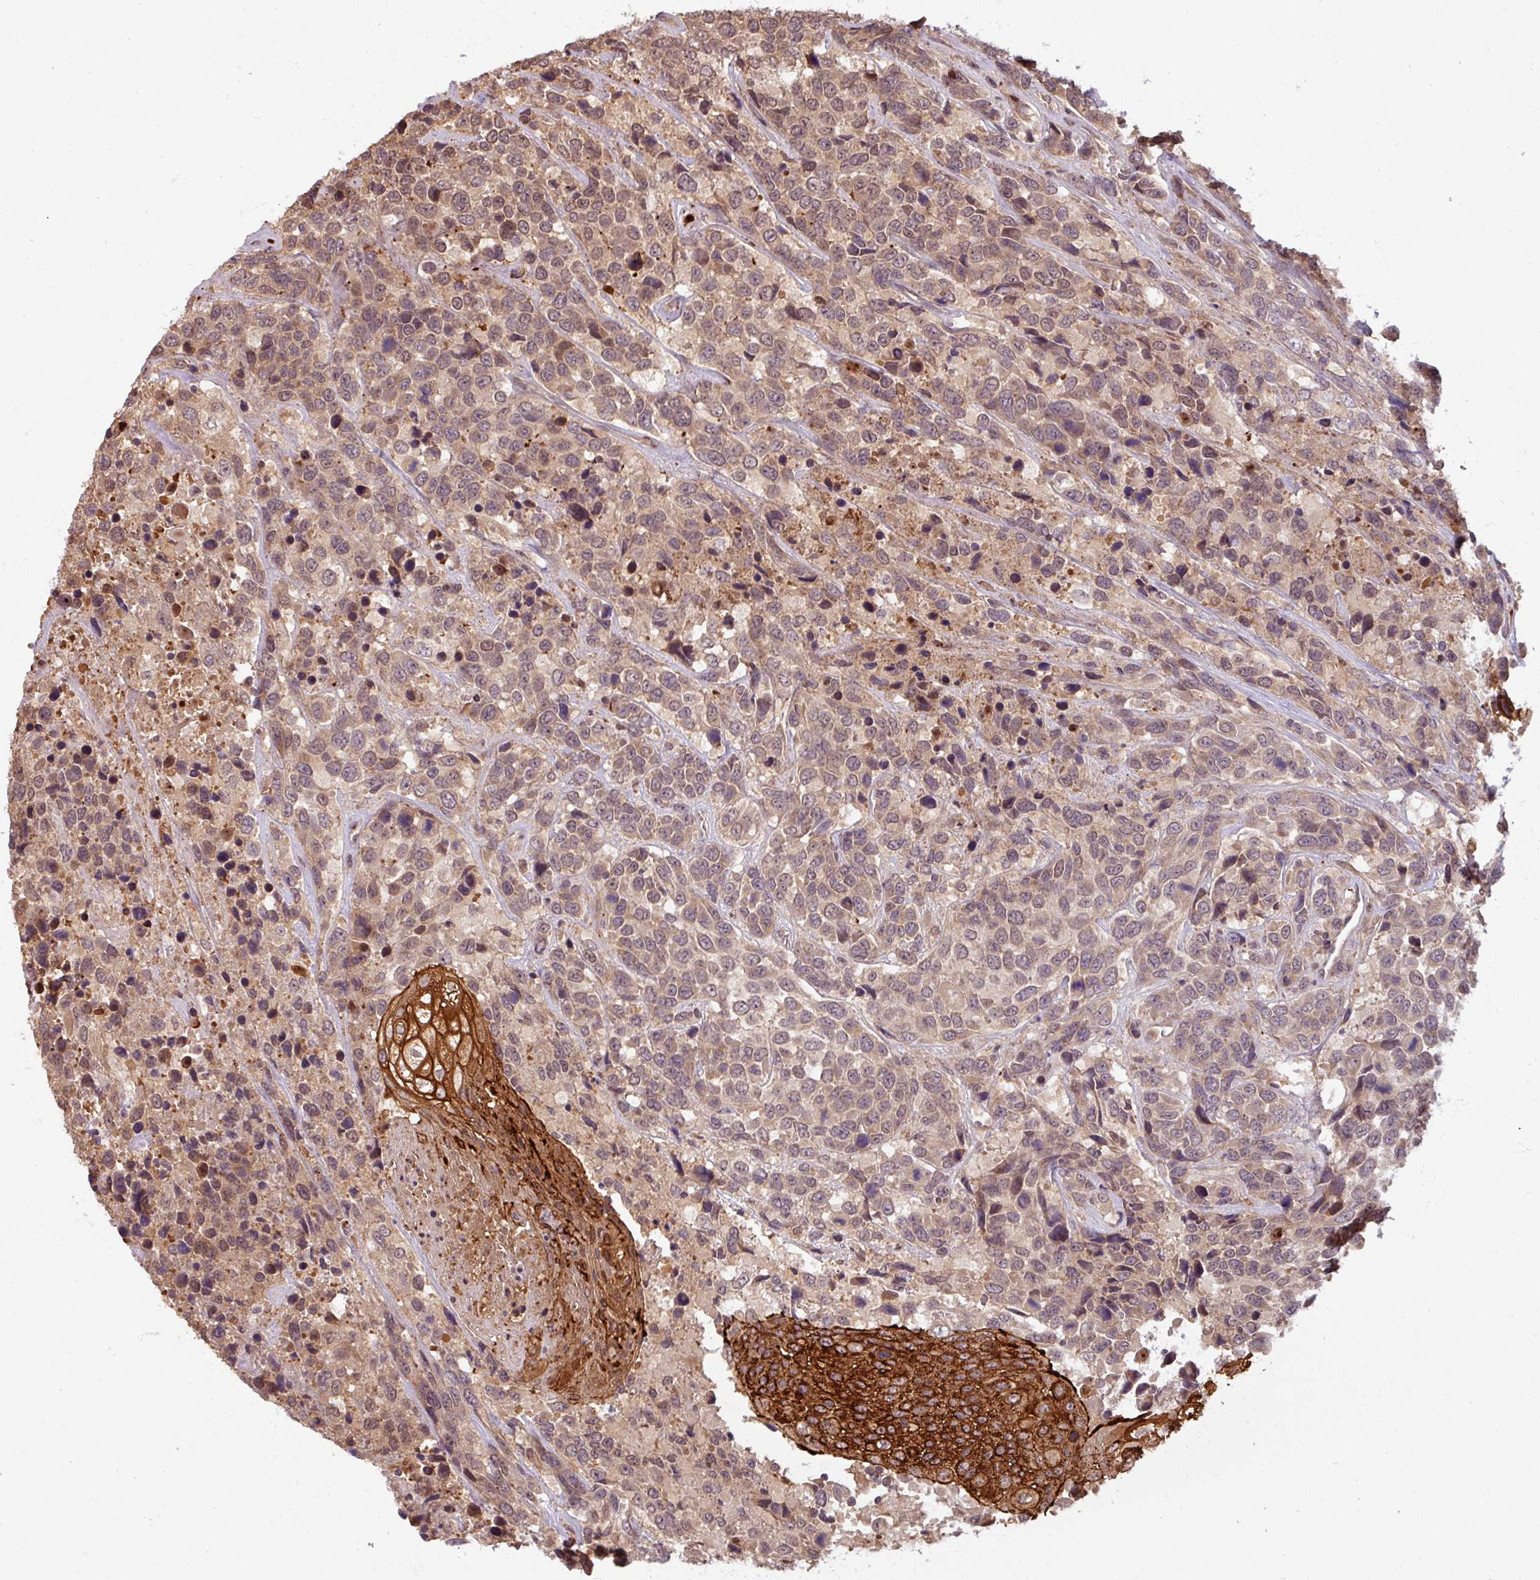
{"staining": {"intensity": "moderate", "quantity": ">75%", "location": "cytoplasmic/membranous"}, "tissue": "urothelial cancer", "cell_type": "Tumor cells", "image_type": "cancer", "snomed": [{"axis": "morphology", "description": "Urothelial carcinoma, High grade"}, {"axis": "topography", "description": "Urinary bladder"}], "caption": "IHC of human urothelial cancer displays medium levels of moderate cytoplasmic/membranous staining in approximately >75% of tumor cells. The staining was performed using DAB (3,3'-diaminobenzidine), with brown indicating positive protein expression. Nuclei are stained blue with hematoxylin.", "gene": "TUSC3", "patient": {"sex": "female", "age": 70}}